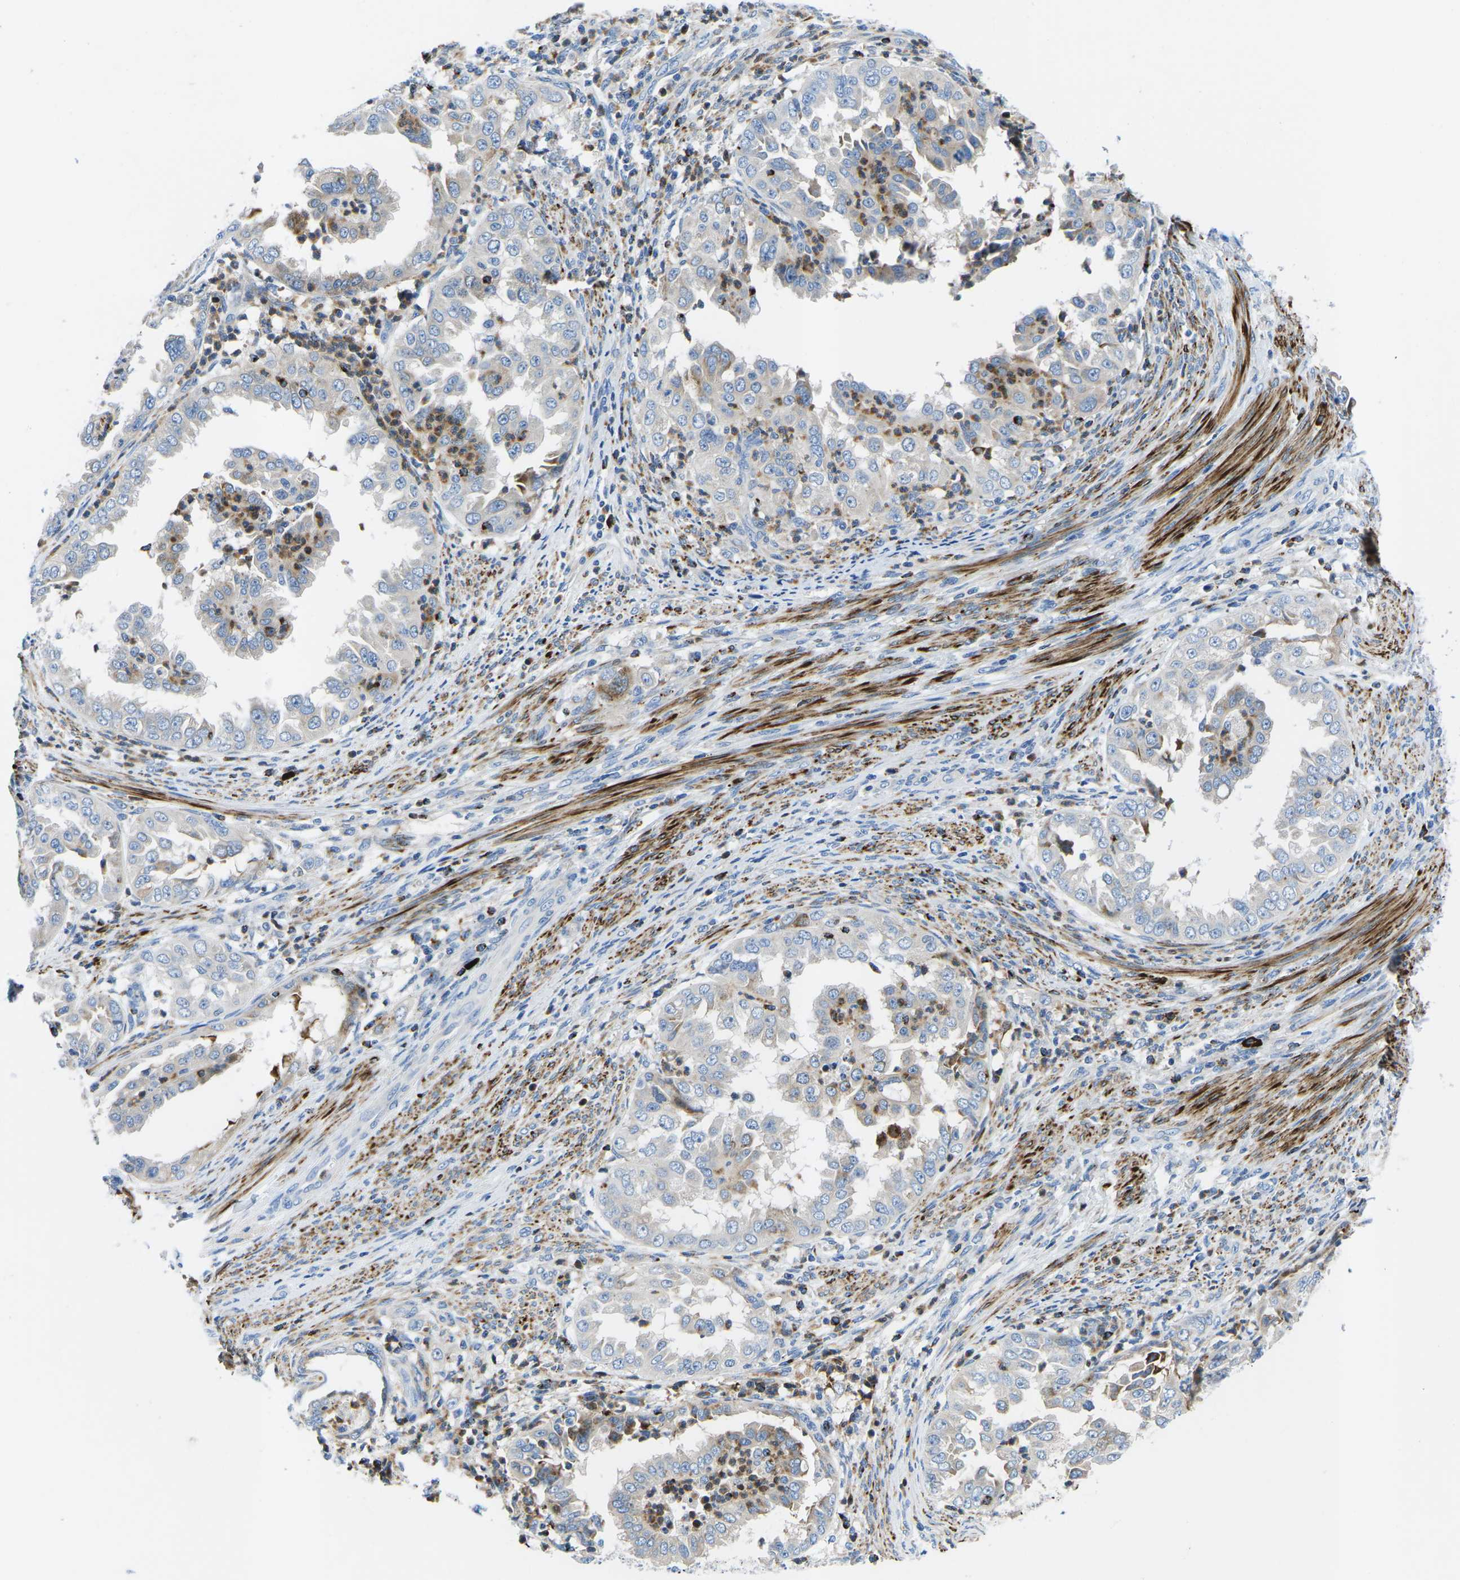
{"staining": {"intensity": "negative", "quantity": "none", "location": "none"}, "tissue": "endometrial cancer", "cell_type": "Tumor cells", "image_type": "cancer", "snomed": [{"axis": "morphology", "description": "Adenocarcinoma, NOS"}, {"axis": "topography", "description": "Endometrium"}], "caption": "A histopathology image of adenocarcinoma (endometrial) stained for a protein displays no brown staining in tumor cells. (DAB immunohistochemistry, high magnification).", "gene": "MC4R", "patient": {"sex": "female", "age": 85}}